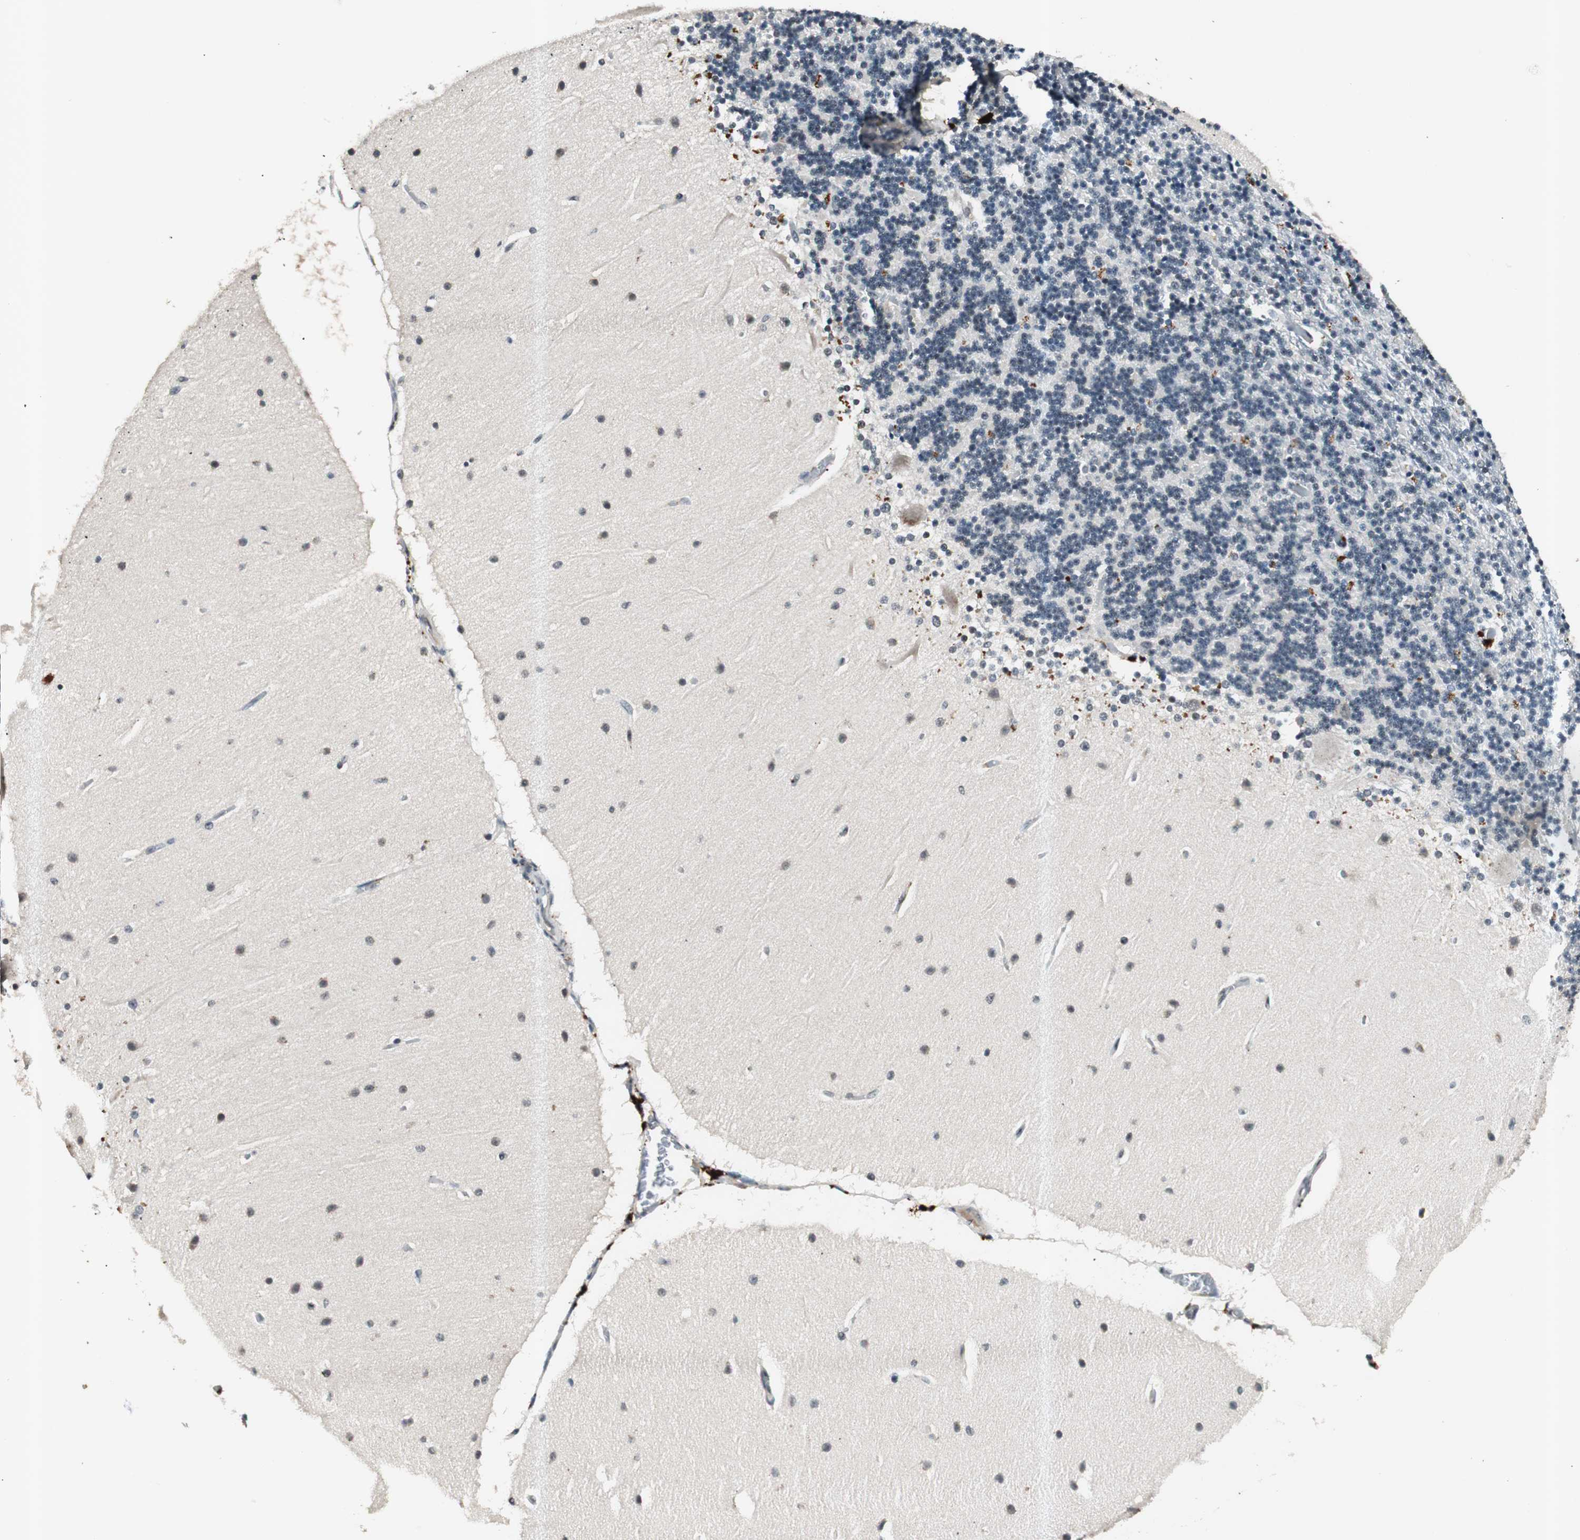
{"staining": {"intensity": "weak", "quantity": "25%-75%", "location": "nuclear"}, "tissue": "cerebellum", "cell_type": "Cells in granular layer", "image_type": "normal", "snomed": [{"axis": "morphology", "description": "Normal tissue, NOS"}, {"axis": "topography", "description": "Cerebellum"}], "caption": "A brown stain labels weak nuclear expression of a protein in cells in granular layer of normal cerebellum.", "gene": "NFRKB", "patient": {"sex": "female", "age": 54}}